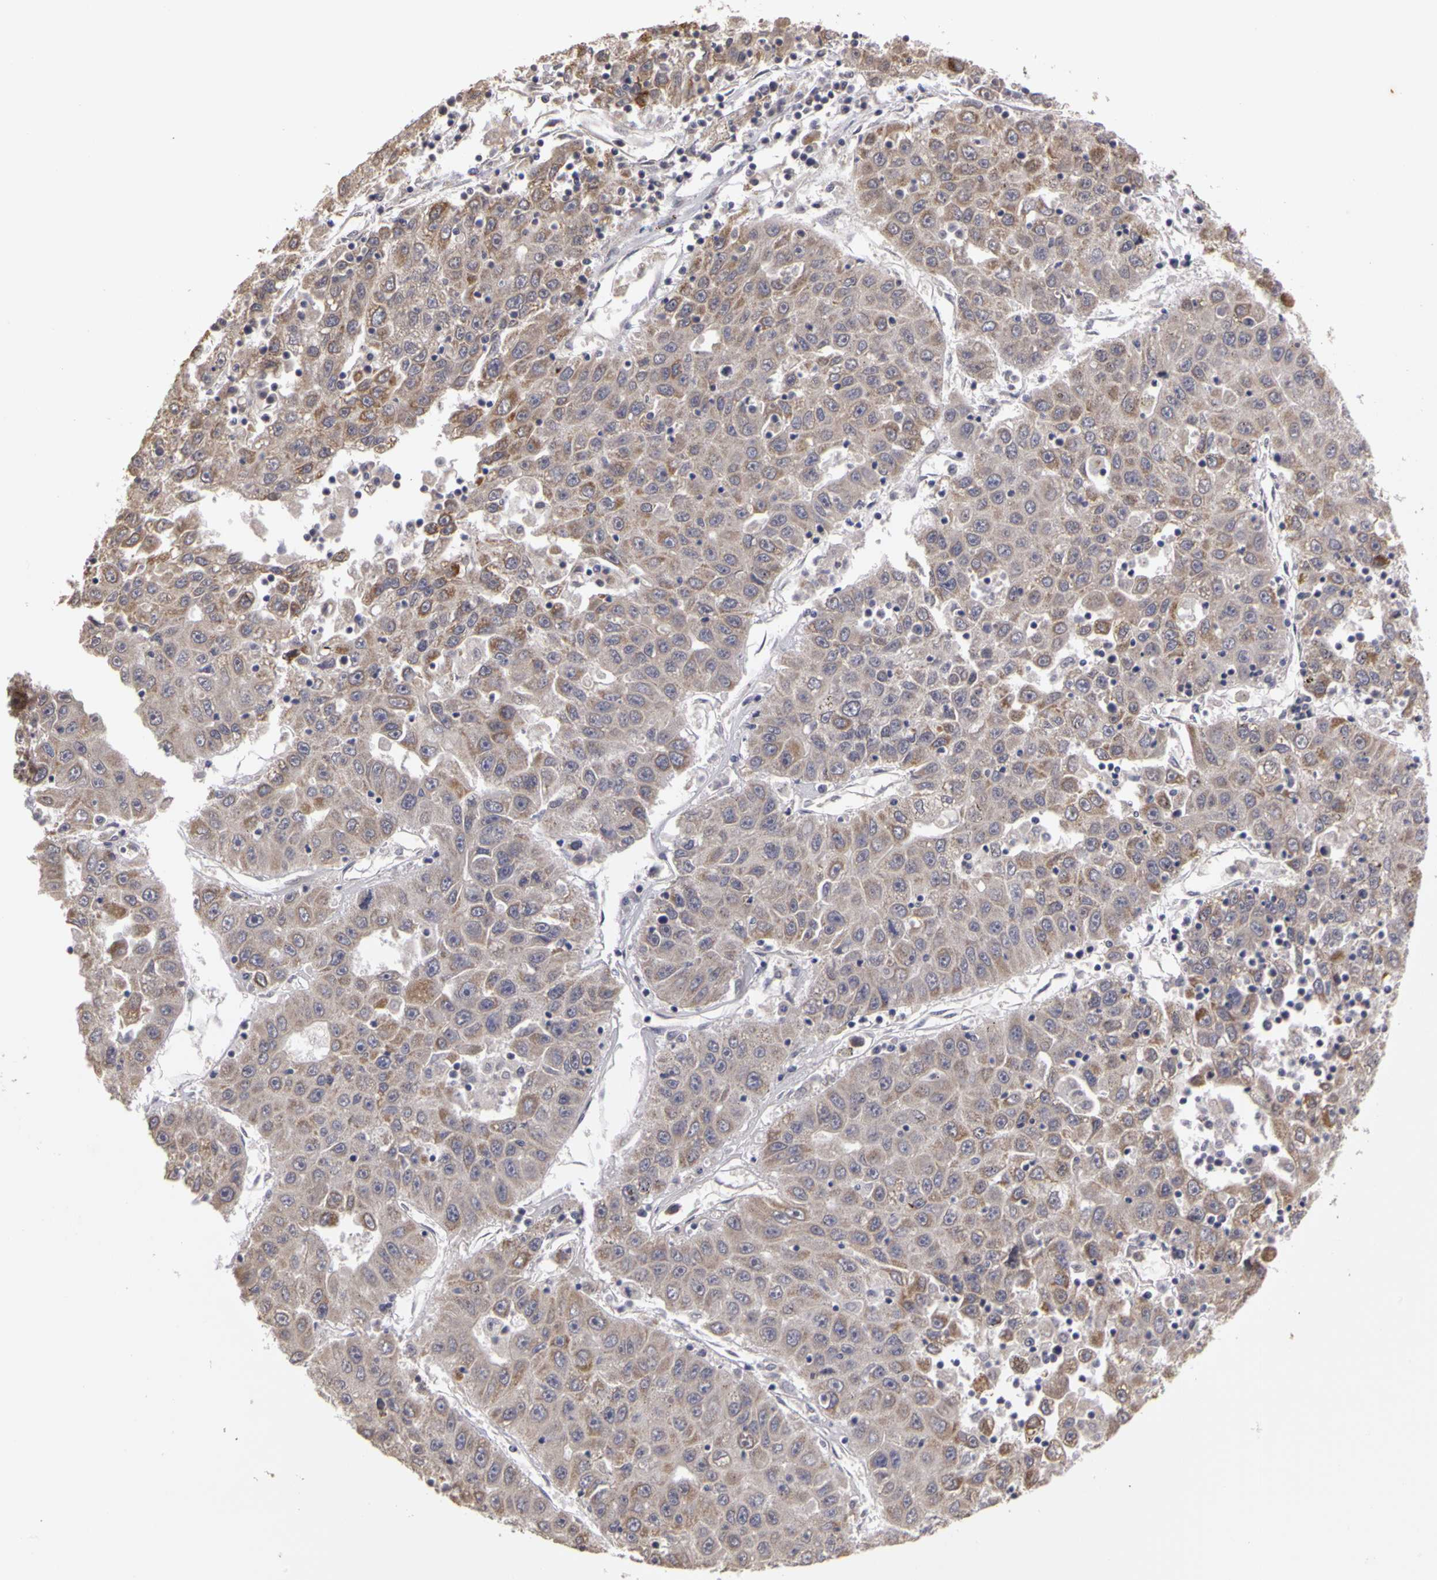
{"staining": {"intensity": "moderate", "quantity": "<25%", "location": "cytoplasmic/membranous"}, "tissue": "liver cancer", "cell_type": "Tumor cells", "image_type": "cancer", "snomed": [{"axis": "morphology", "description": "Carcinoma, Hepatocellular, NOS"}, {"axis": "topography", "description": "Liver"}], "caption": "Human liver cancer stained with a protein marker reveals moderate staining in tumor cells.", "gene": "FRMD7", "patient": {"sex": "male", "age": 49}}